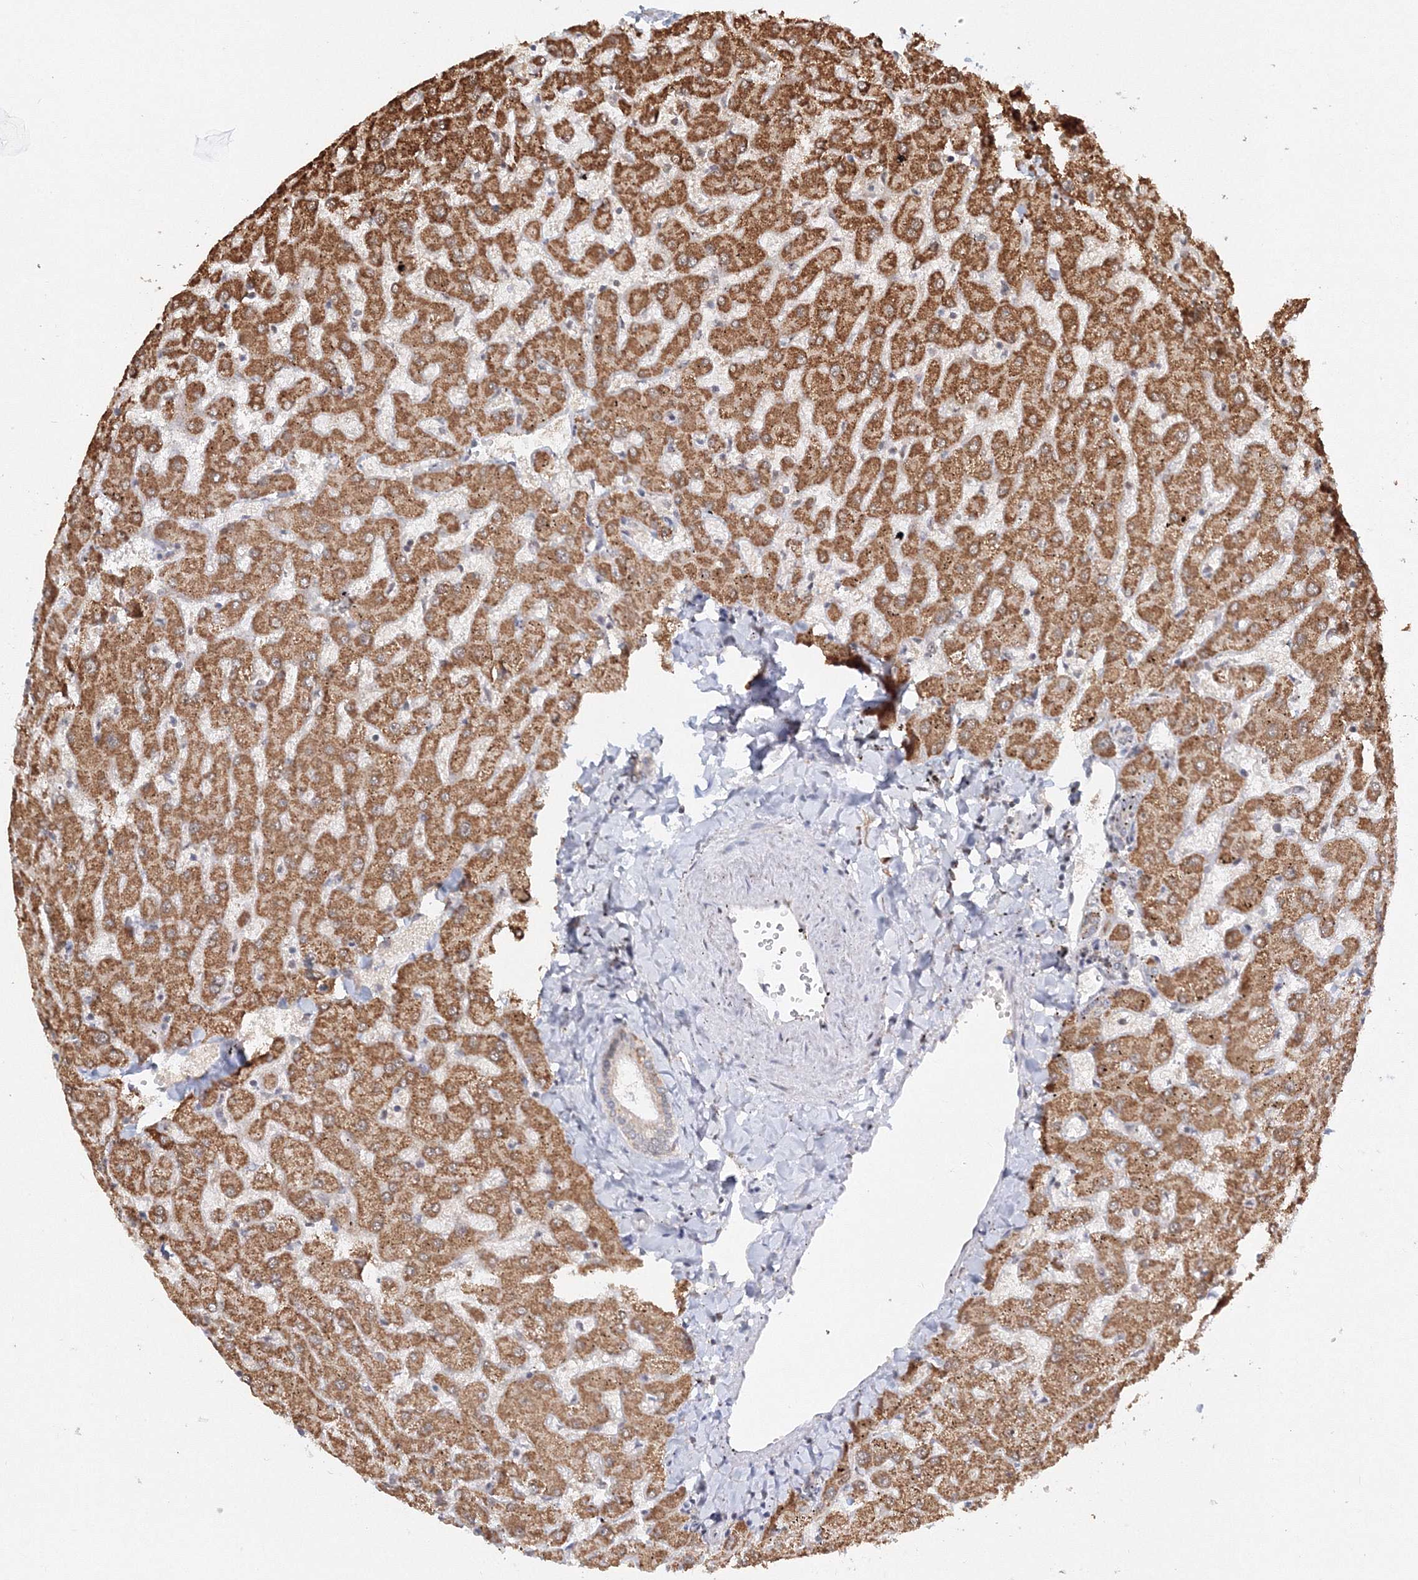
{"staining": {"intensity": "negative", "quantity": "none", "location": "none"}, "tissue": "liver", "cell_type": "Cholangiocytes", "image_type": "normal", "snomed": [{"axis": "morphology", "description": "Normal tissue, NOS"}, {"axis": "topography", "description": "Liver"}], "caption": "This is an immunohistochemistry image of benign liver. There is no positivity in cholangiocytes.", "gene": "PSMD6", "patient": {"sex": "female", "age": 63}}